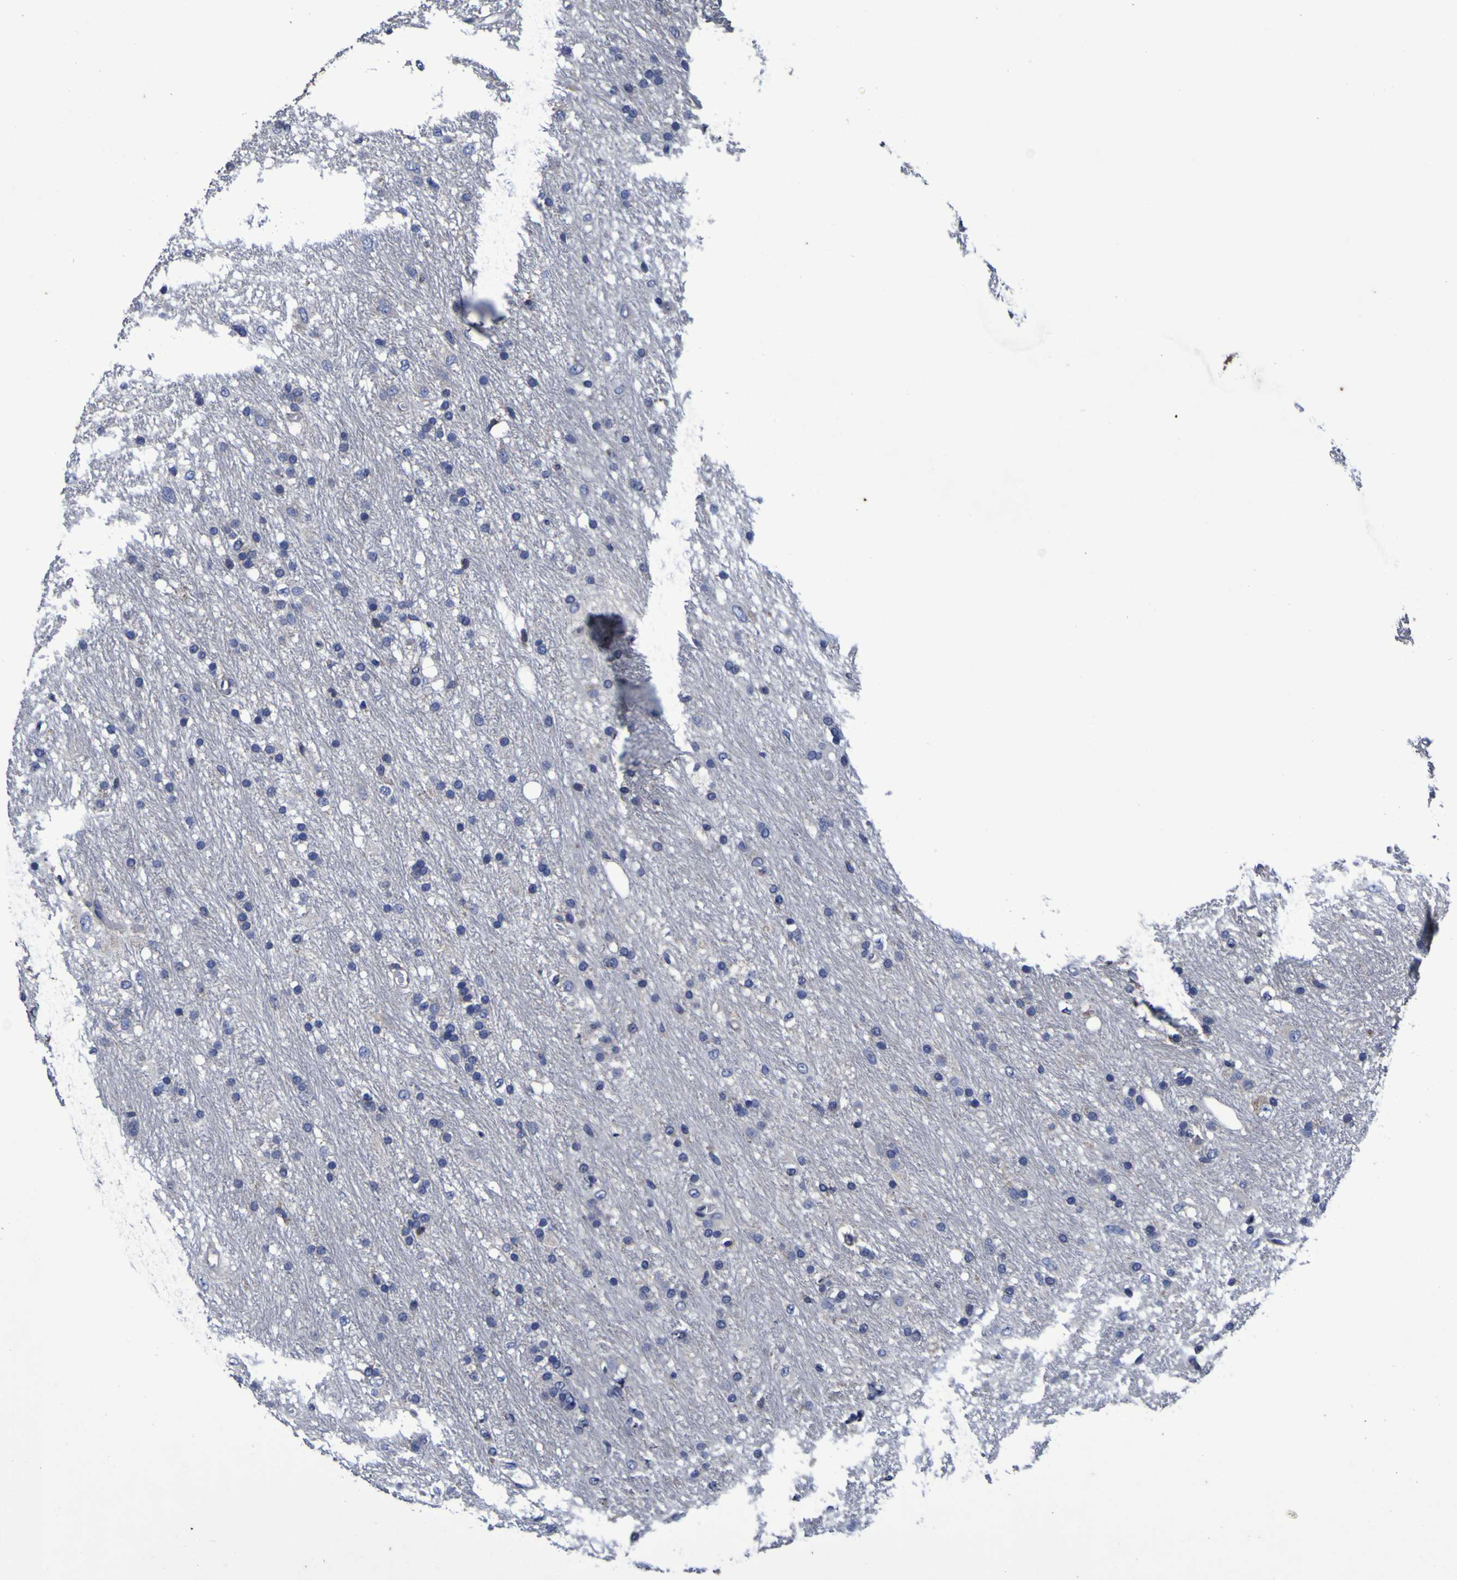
{"staining": {"intensity": "negative", "quantity": "none", "location": "none"}, "tissue": "glioma", "cell_type": "Tumor cells", "image_type": "cancer", "snomed": [{"axis": "morphology", "description": "Glioma, malignant, Low grade"}, {"axis": "topography", "description": "Brain"}], "caption": "Tumor cells are negative for protein expression in human malignant glioma (low-grade).", "gene": "P3H1", "patient": {"sex": "male", "age": 77}}